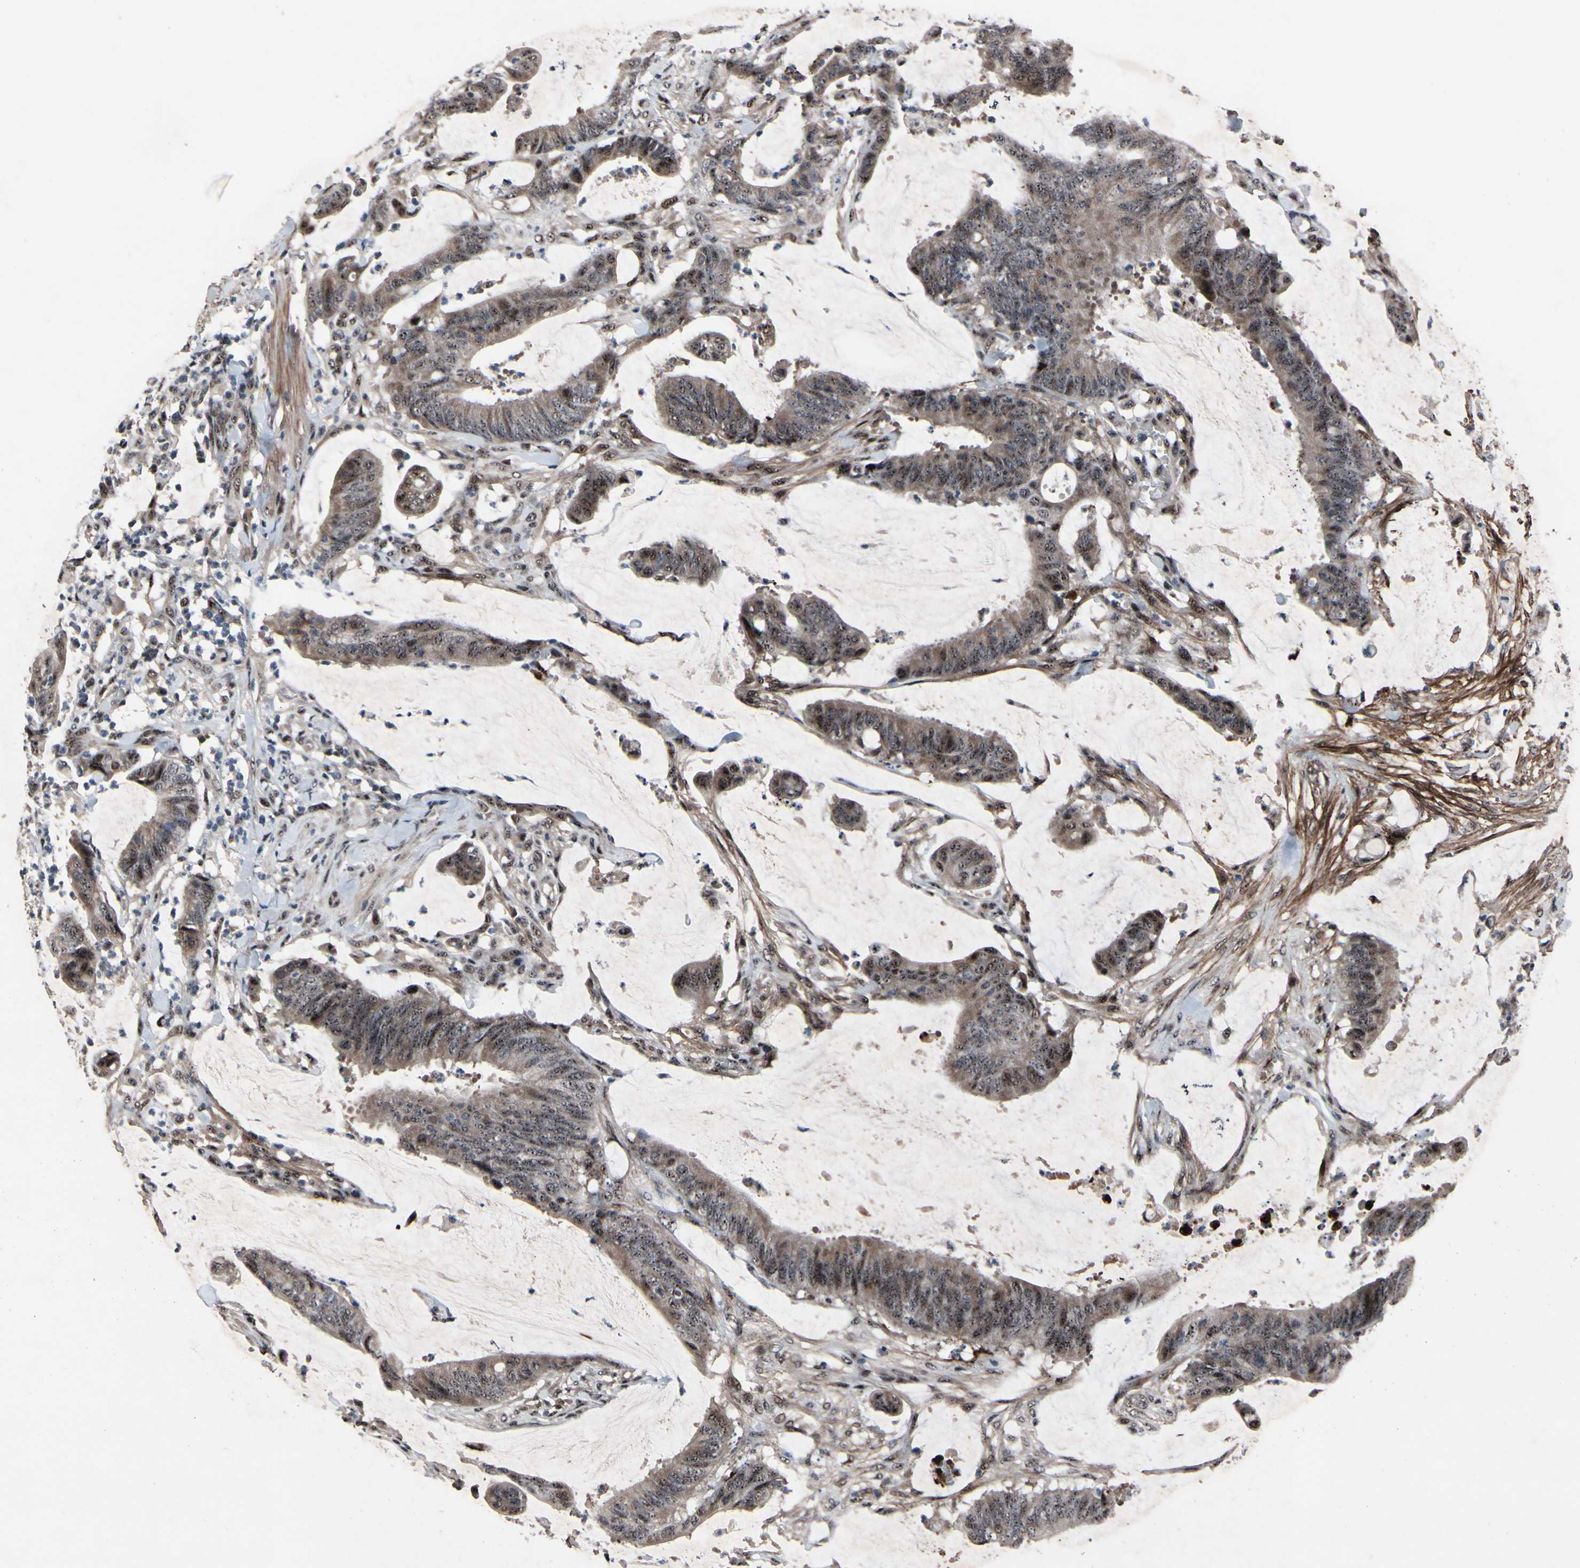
{"staining": {"intensity": "weak", "quantity": ">75%", "location": "cytoplasmic/membranous,nuclear"}, "tissue": "colorectal cancer", "cell_type": "Tumor cells", "image_type": "cancer", "snomed": [{"axis": "morphology", "description": "Adenocarcinoma, NOS"}, {"axis": "topography", "description": "Rectum"}], "caption": "Weak cytoplasmic/membranous and nuclear expression is seen in approximately >75% of tumor cells in colorectal cancer (adenocarcinoma).", "gene": "SOX7", "patient": {"sex": "female", "age": 66}}